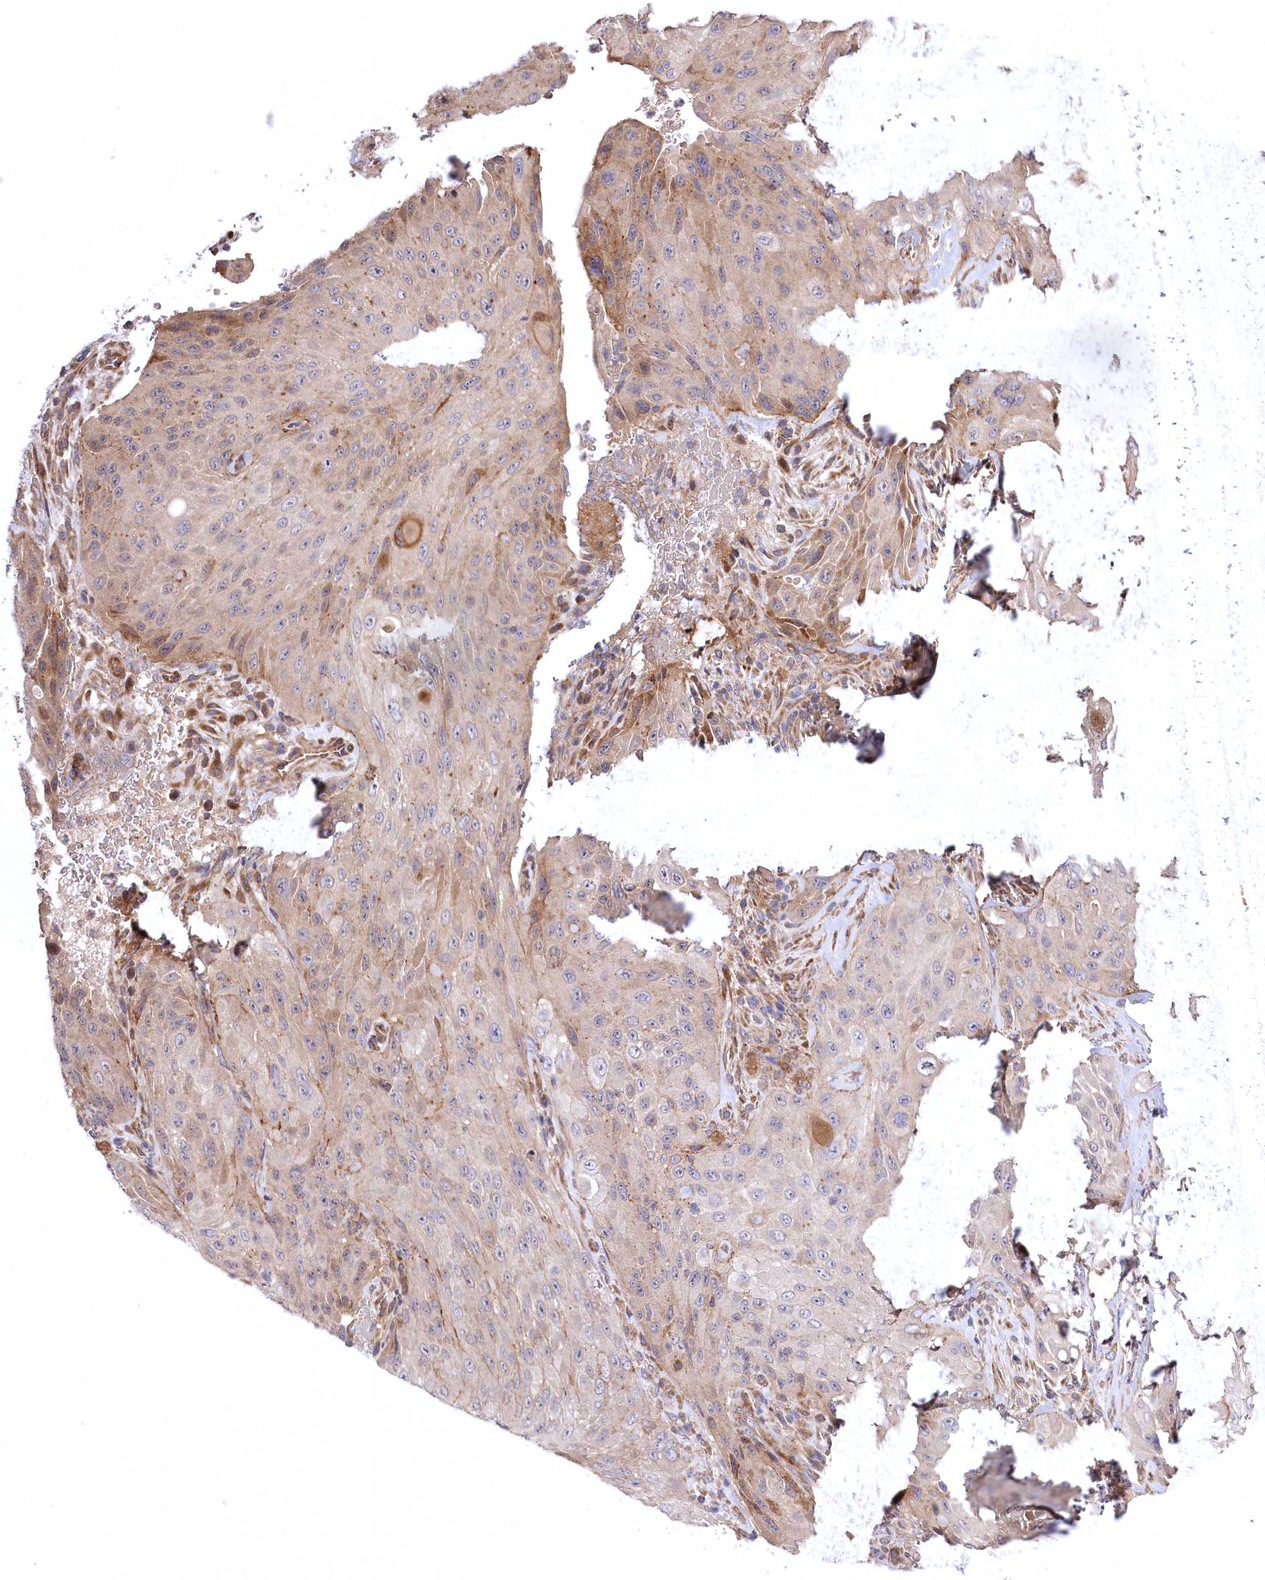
{"staining": {"intensity": "weak", "quantity": "<25%", "location": "cytoplasmic/membranous"}, "tissue": "cervical cancer", "cell_type": "Tumor cells", "image_type": "cancer", "snomed": [{"axis": "morphology", "description": "Squamous cell carcinoma, NOS"}, {"axis": "topography", "description": "Cervix"}], "caption": "Immunohistochemistry histopathology image of cervical squamous cell carcinoma stained for a protein (brown), which shows no expression in tumor cells.", "gene": "TRUB1", "patient": {"sex": "female", "age": 42}}